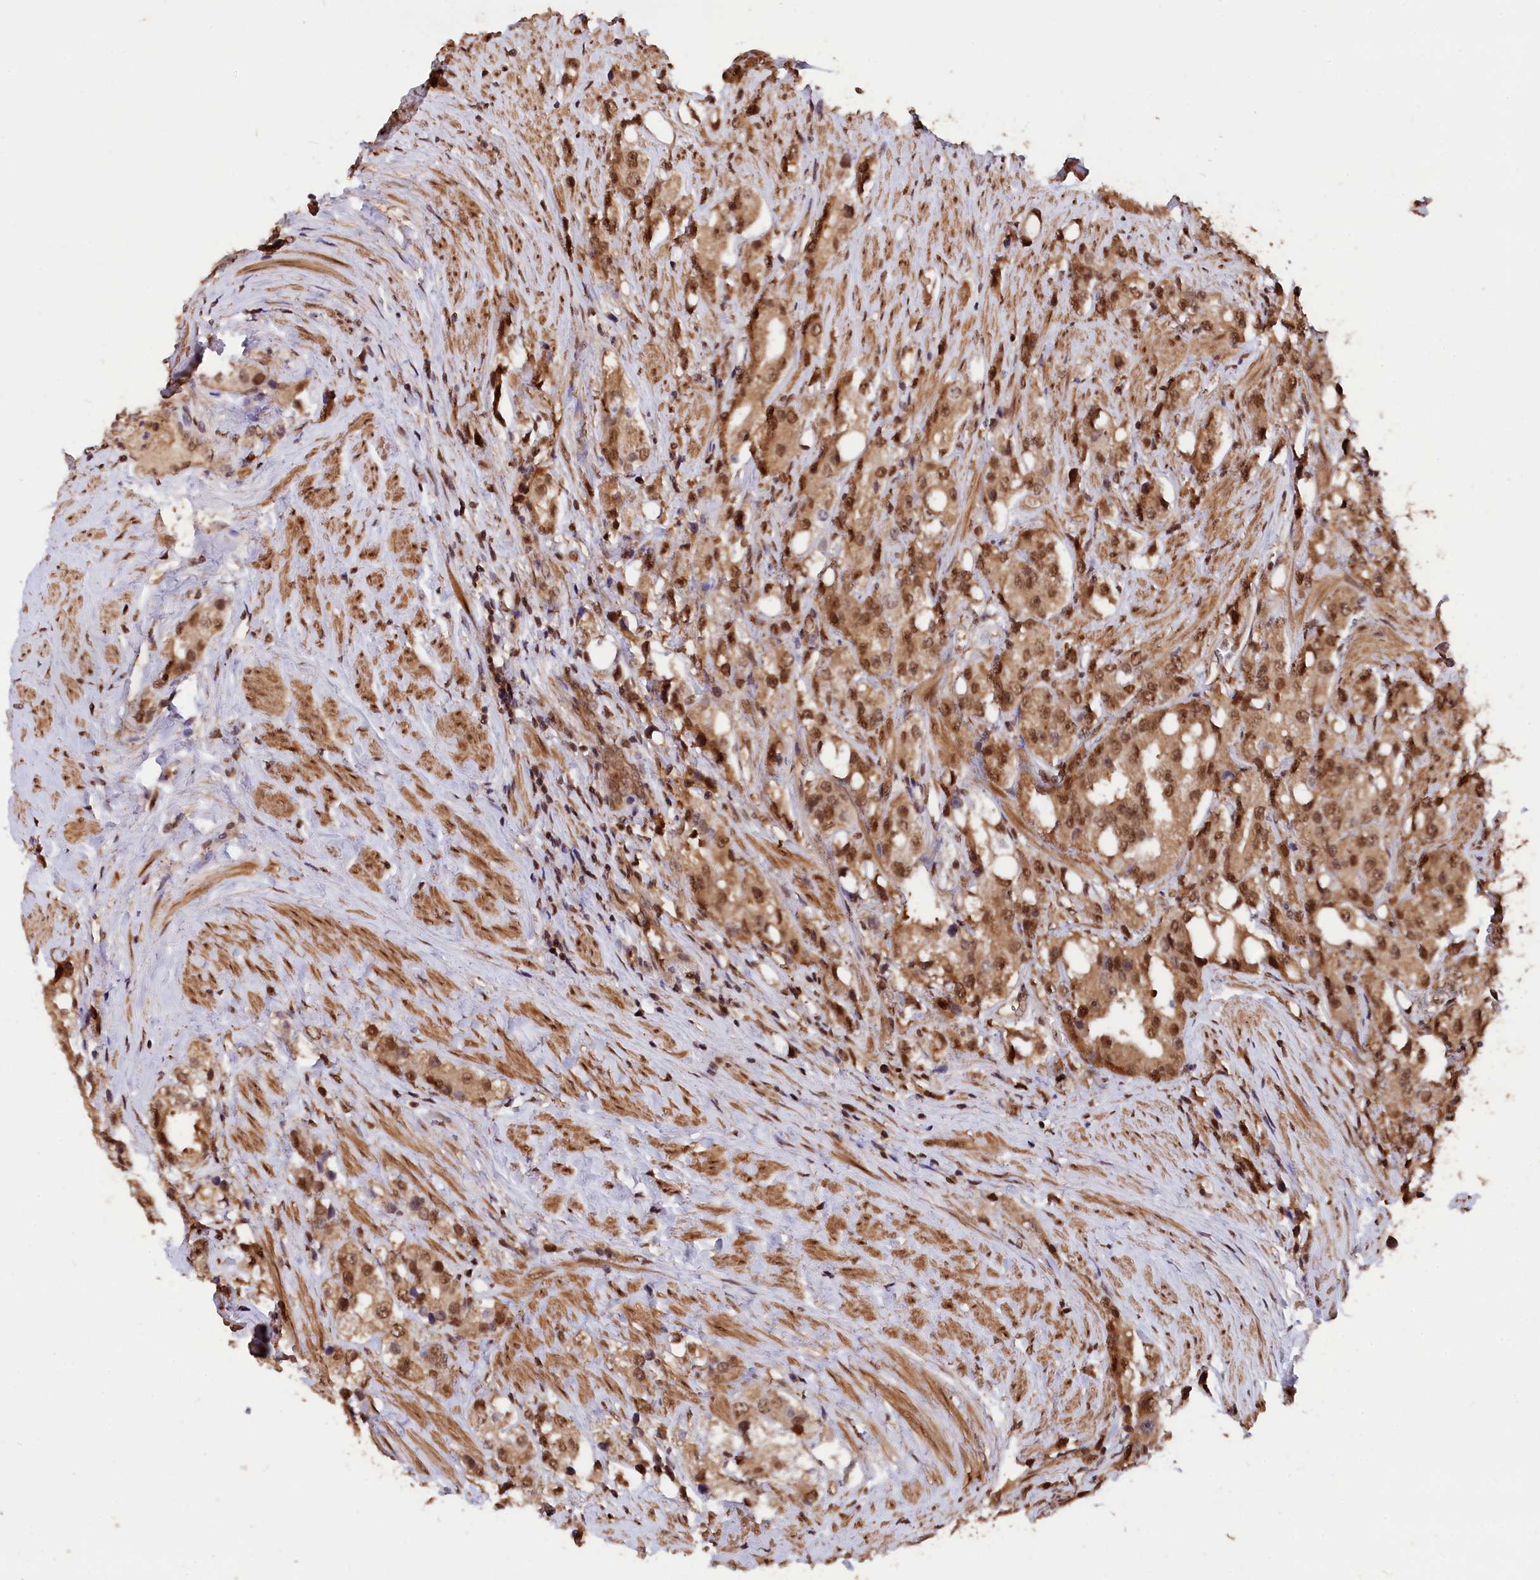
{"staining": {"intensity": "moderate", "quantity": ">75%", "location": "nuclear"}, "tissue": "prostate cancer", "cell_type": "Tumor cells", "image_type": "cancer", "snomed": [{"axis": "morphology", "description": "Adenocarcinoma, NOS"}, {"axis": "topography", "description": "Prostate"}], "caption": "This micrograph demonstrates IHC staining of adenocarcinoma (prostate), with medium moderate nuclear staining in about >75% of tumor cells.", "gene": "ADRM1", "patient": {"sex": "male", "age": 79}}